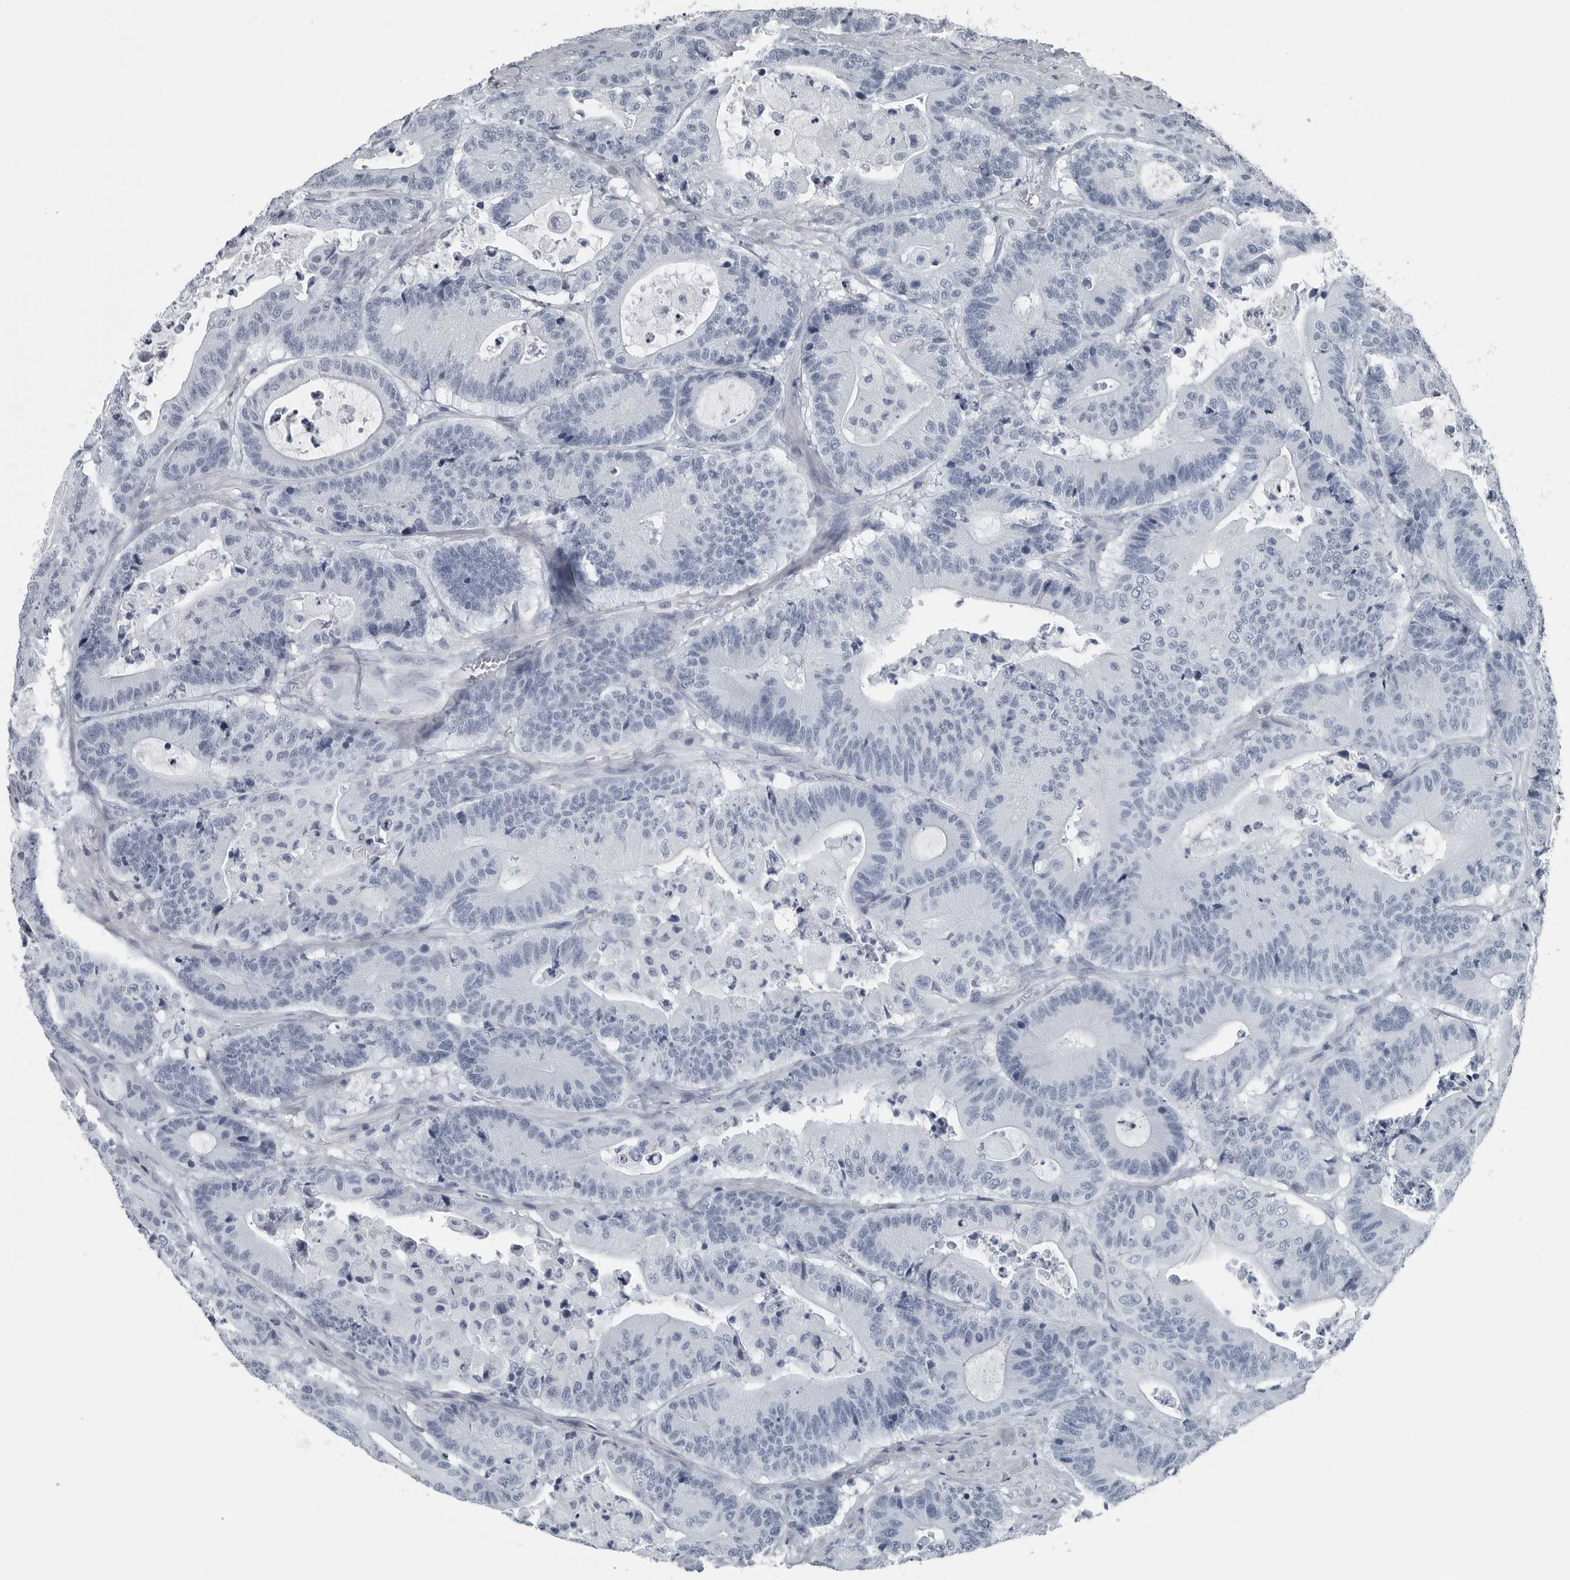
{"staining": {"intensity": "negative", "quantity": "none", "location": "none"}, "tissue": "colorectal cancer", "cell_type": "Tumor cells", "image_type": "cancer", "snomed": [{"axis": "morphology", "description": "Adenocarcinoma, NOS"}, {"axis": "topography", "description": "Colon"}], "caption": "Immunohistochemistry histopathology image of adenocarcinoma (colorectal) stained for a protein (brown), which exhibits no expression in tumor cells.", "gene": "SPINK1", "patient": {"sex": "female", "age": 84}}